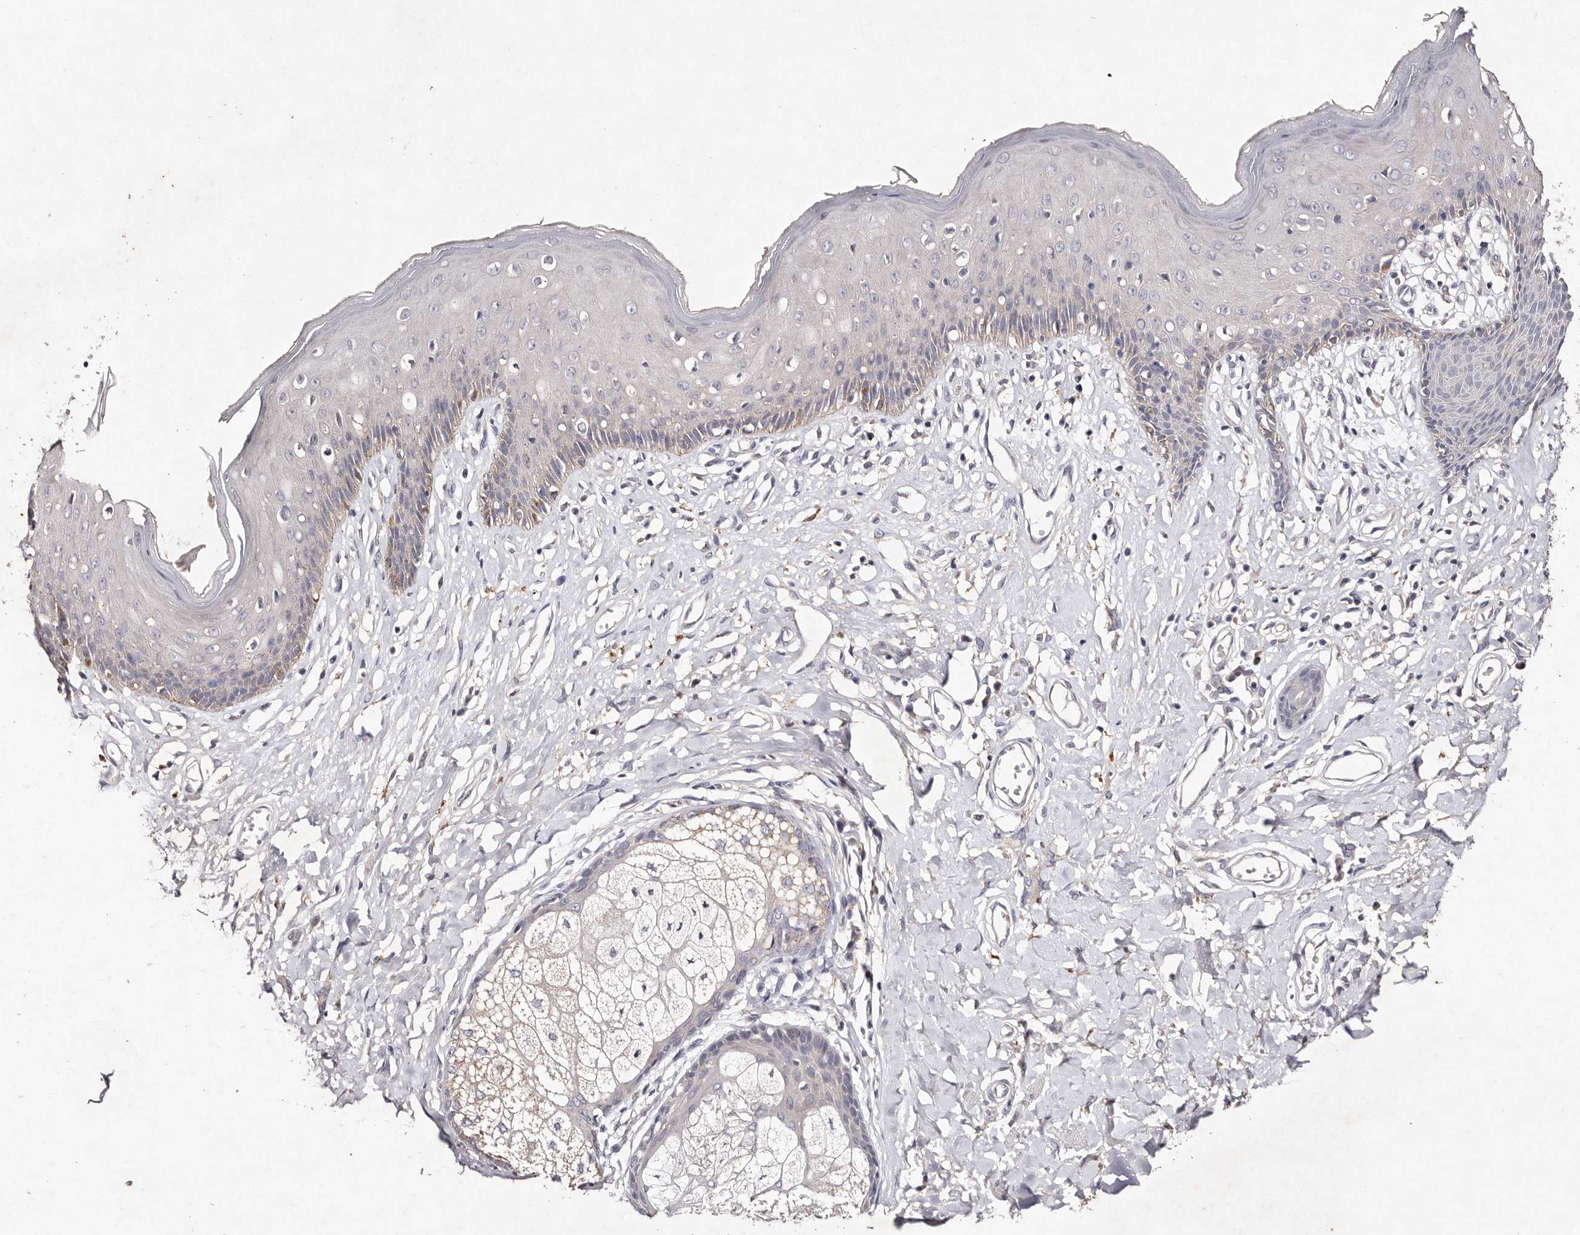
{"staining": {"intensity": "negative", "quantity": "none", "location": "none"}, "tissue": "skin", "cell_type": "Epidermal cells", "image_type": "normal", "snomed": [{"axis": "morphology", "description": "Normal tissue, NOS"}, {"axis": "morphology", "description": "Squamous cell carcinoma, NOS"}, {"axis": "topography", "description": "Vulva"}], "caption": "Immunohistochemistry image of benign skin: human skin stained with DAB reveals no significant protein staining in epidermal cells.", "gene": "TSC2", "patient": {"sex": "female", "age": 85}}